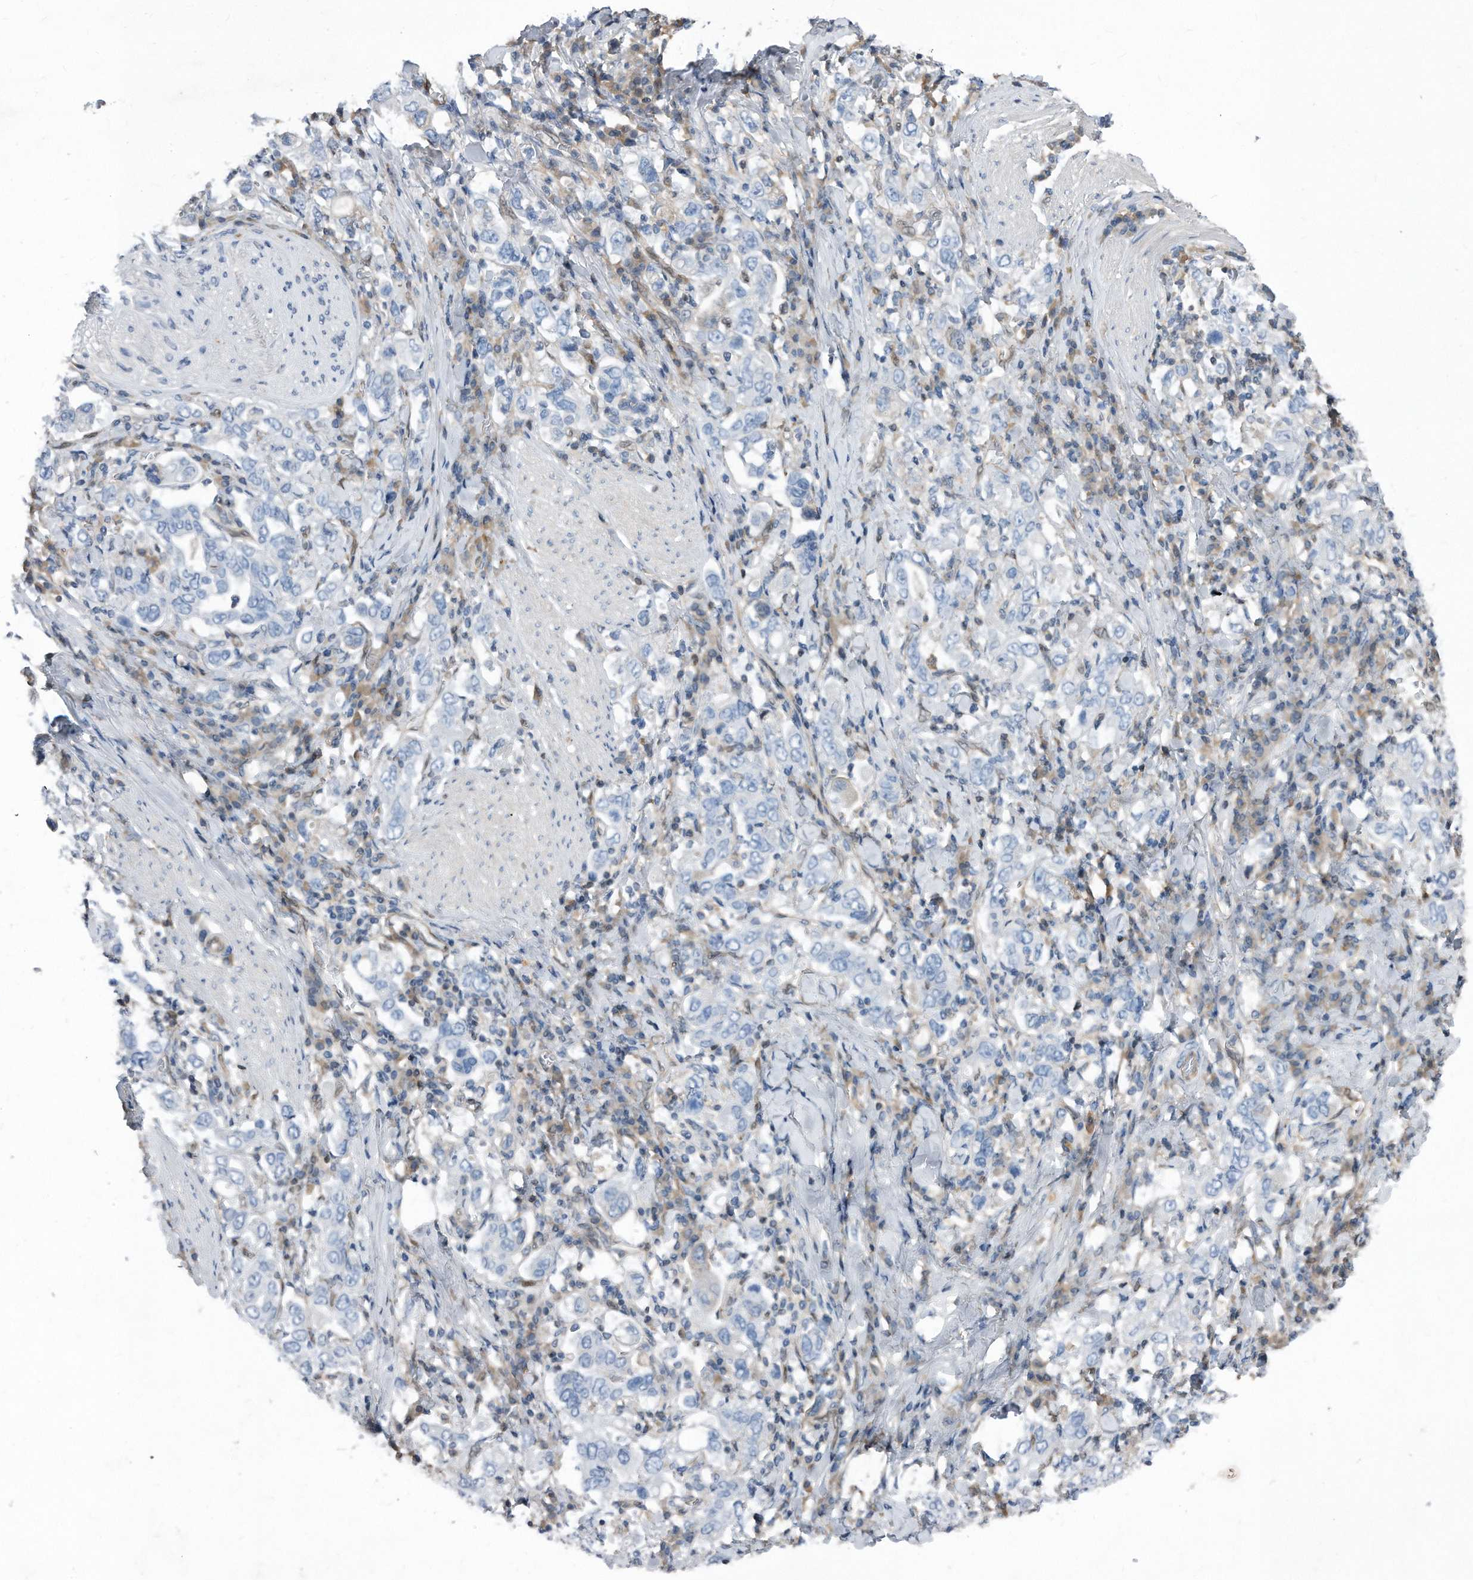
{"staining": {"intensity": "negative", "quantity": "none", "location": "none"}, "tissue": "stomach cancer", "cell_type": "Tumor cells", "image_type": "cancer", "snomed": [{"axis": "morphology", "description": "Adenocarcinoma, NOS"}, {"axis": "topography", "description": "Stomach, upper"}], "caption": "There is no significant expression in tumor cells of adenocarcinoma (stomach).", "gene": "MAP2K6", "patient": {"sex": "male", "age": 62}}